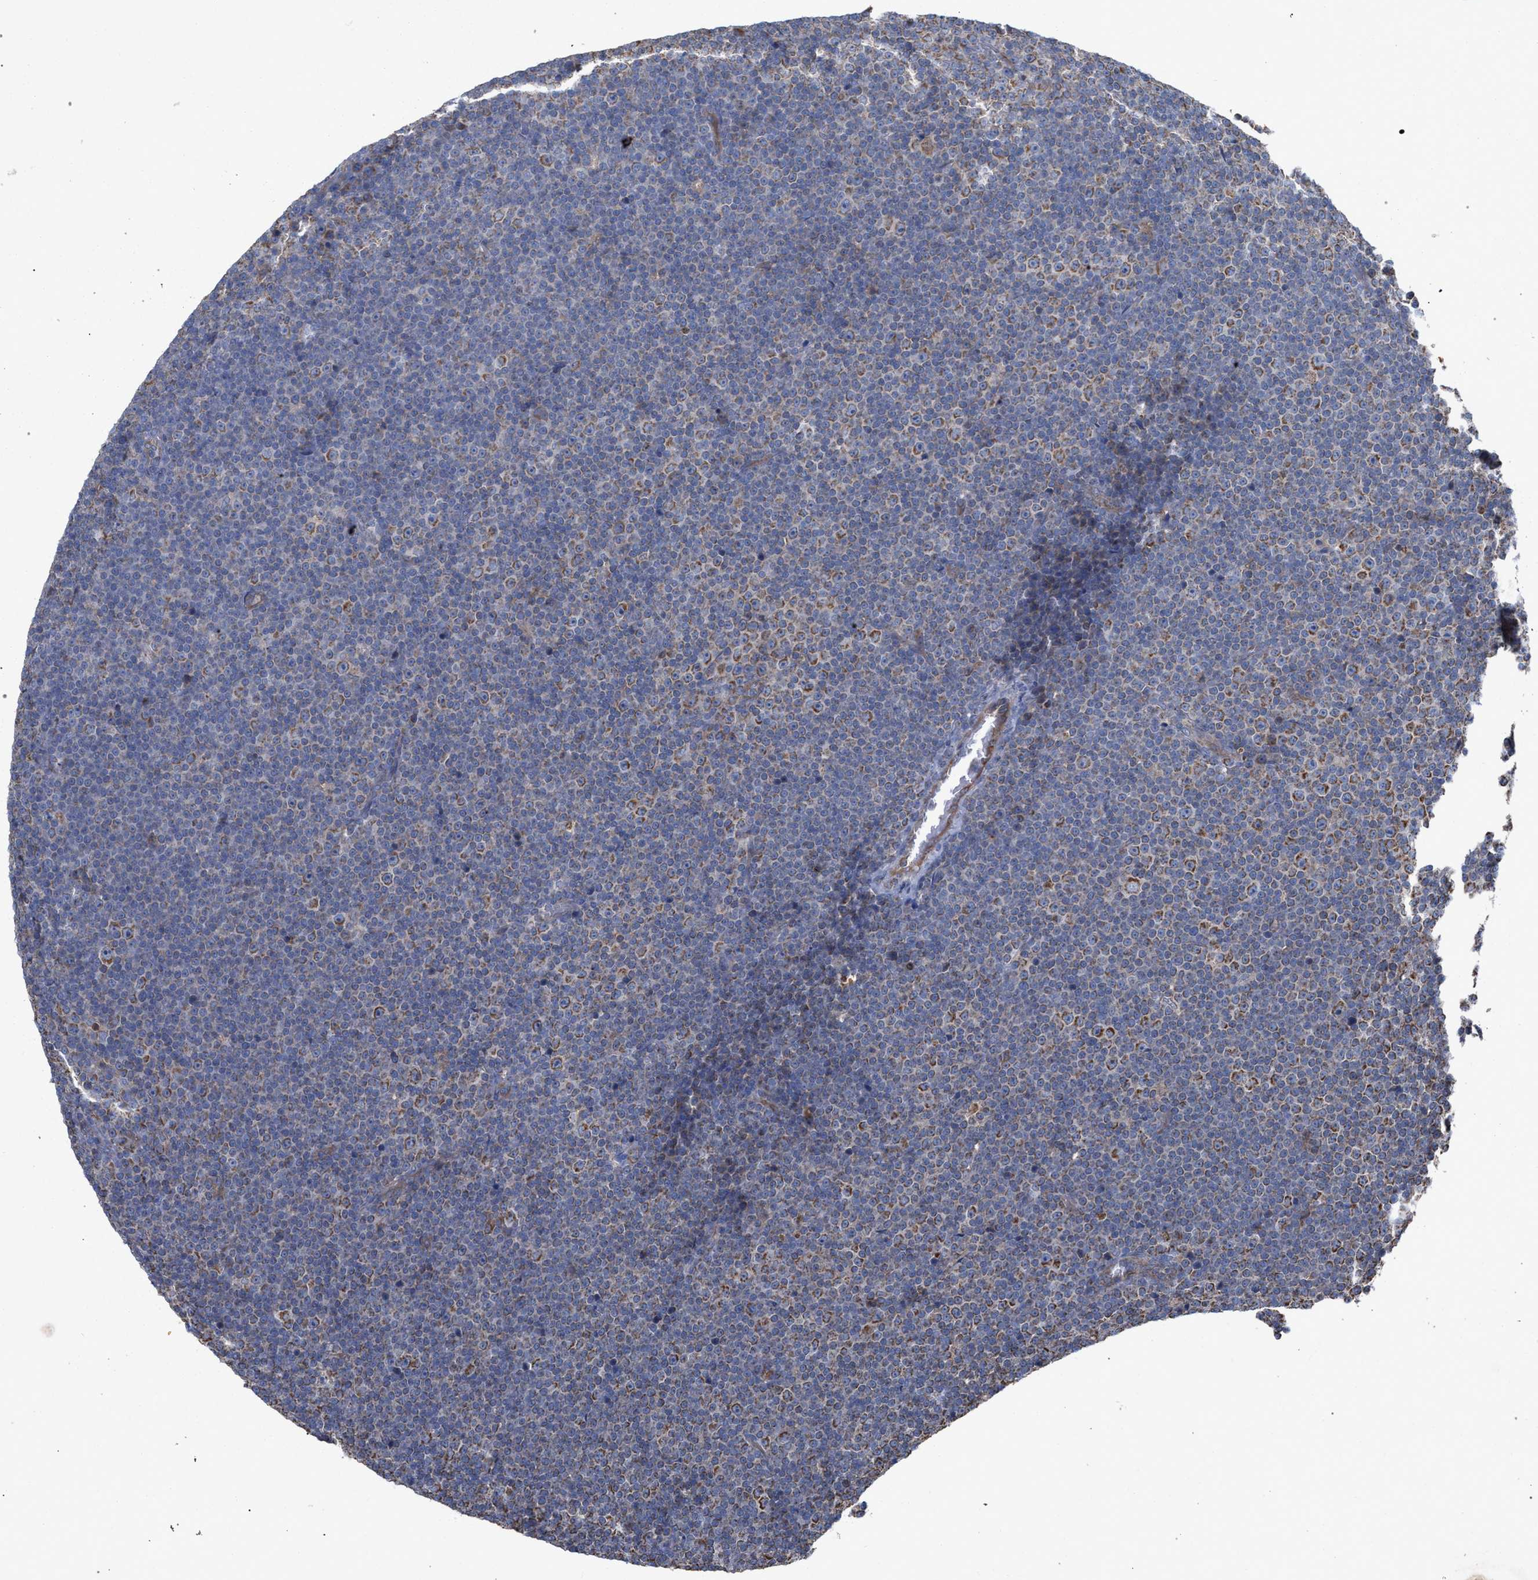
{"staining": {"intensity": "moderate", "quantity": "25%-75%", "location": "cytoplasmic/membranous"}, "tissue": "lymphoma", "cell_type": "Tumor cells", "image_type": "cancer", "snomed": [{"axis": "morphology", "description": "Malignant lymphoma, non-Hodgkin's type, Low grade"}, {"axis": "topography", "description": "Lymph node"}], "caption": "The histopathology image demonstrates immunohistochemical staining of malignant lymphoma, non-Hodgkin's type (low-grade). There is moderate cytoplasmic/membranous staining is appreciated in about 25%-75% of tumor cells.", "gene": "BCL2L12", "patient": {"sex": "female", "age": 67}}